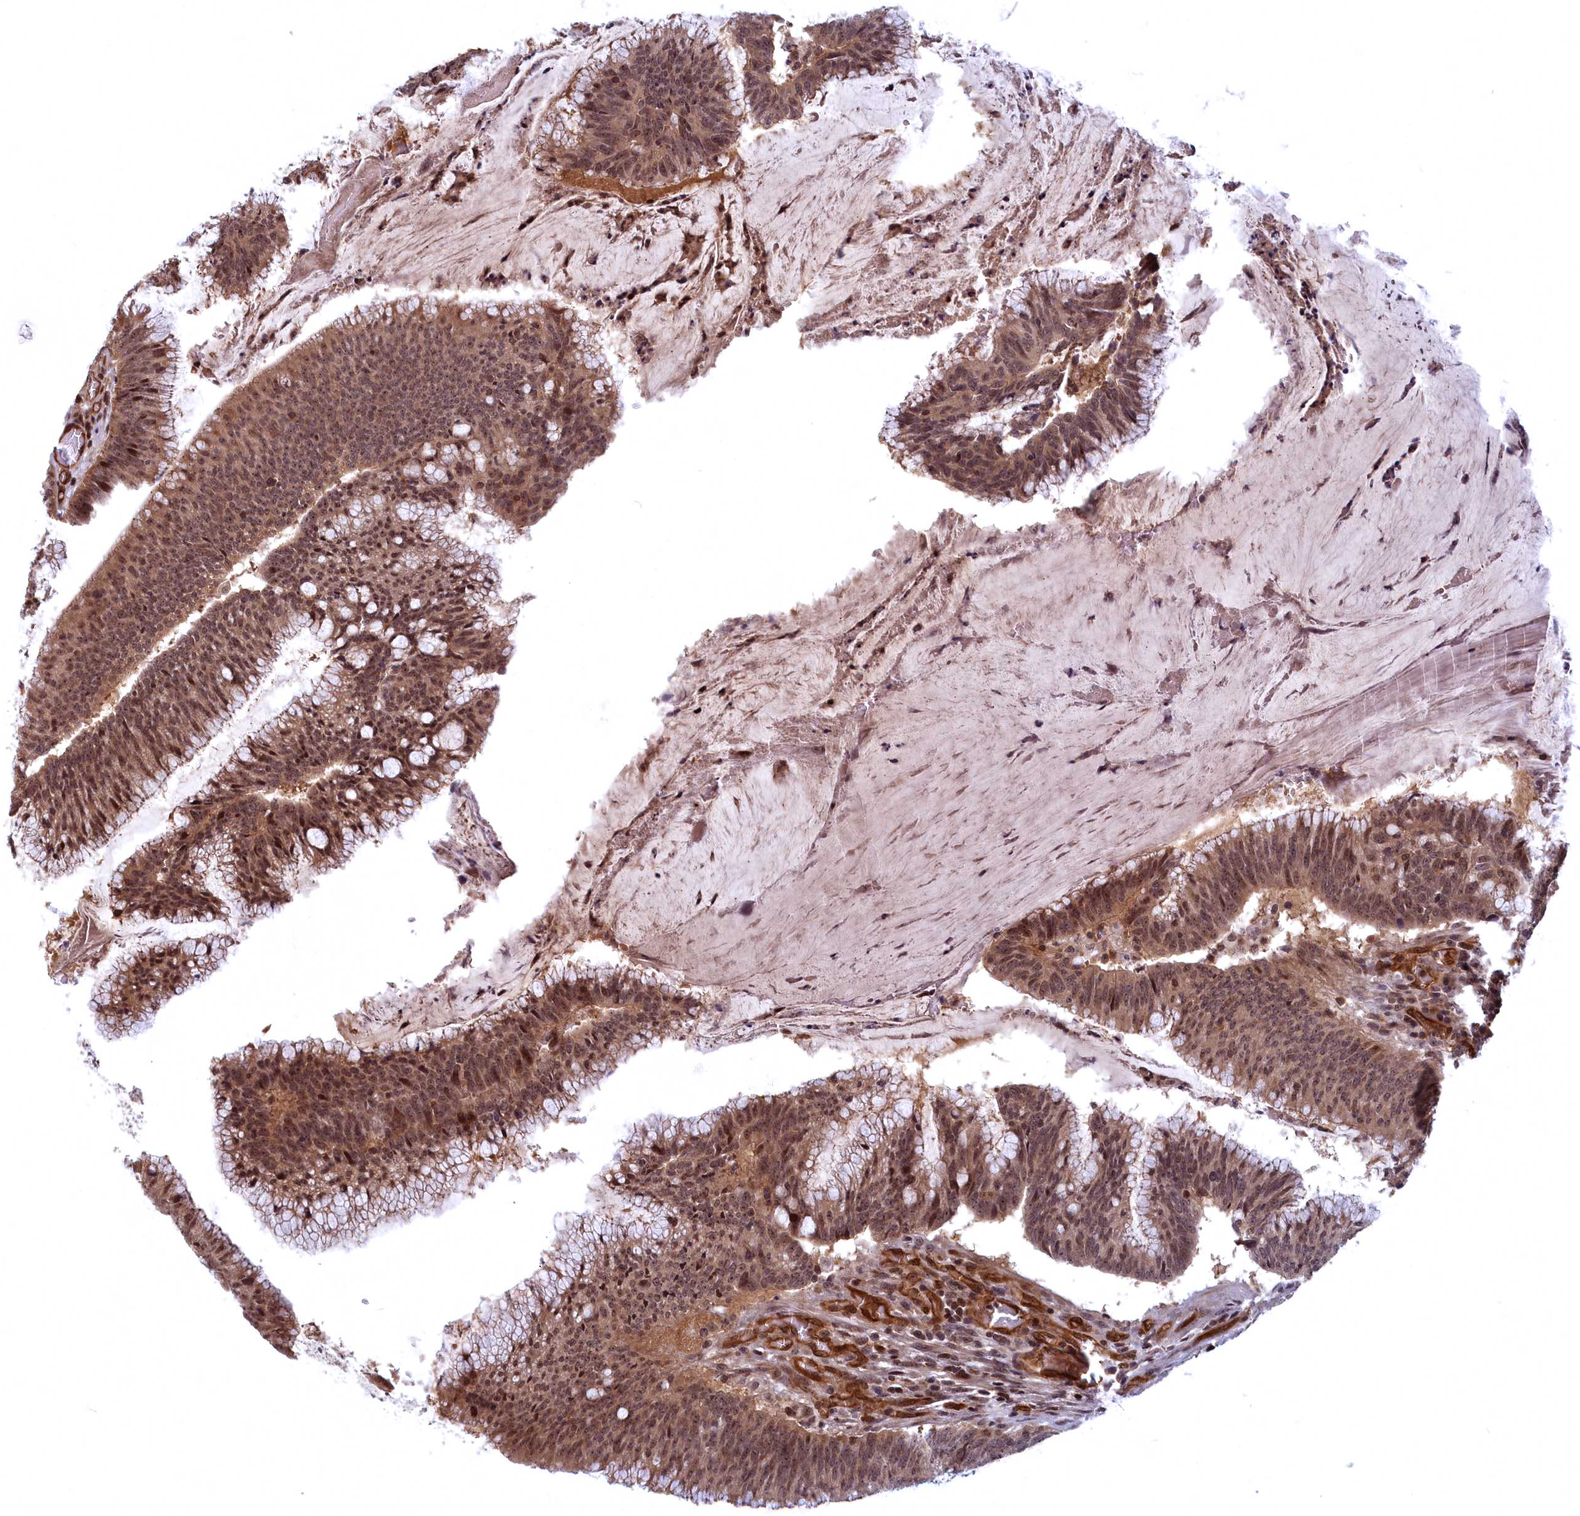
{"staining": {"intensity": "moderate", "quantity": ">75%", "location": "nuclear"}, "tissue": "colorectal cancer", "cell_type": "Tumor cells", "image_type": "cancer", "snomed": [{"axis": "morphology", "description": "Adenocarcinoma, NOS"}, {"axis": "topography", "description": "Rectum"}], "caption": "Colorectal cancer (adenocarcinoma) stained for a protein displays moderate nuclear positivity in tumor cells.", "gene": "SNRK", "patient": {"sex": "female", "age": 77}}